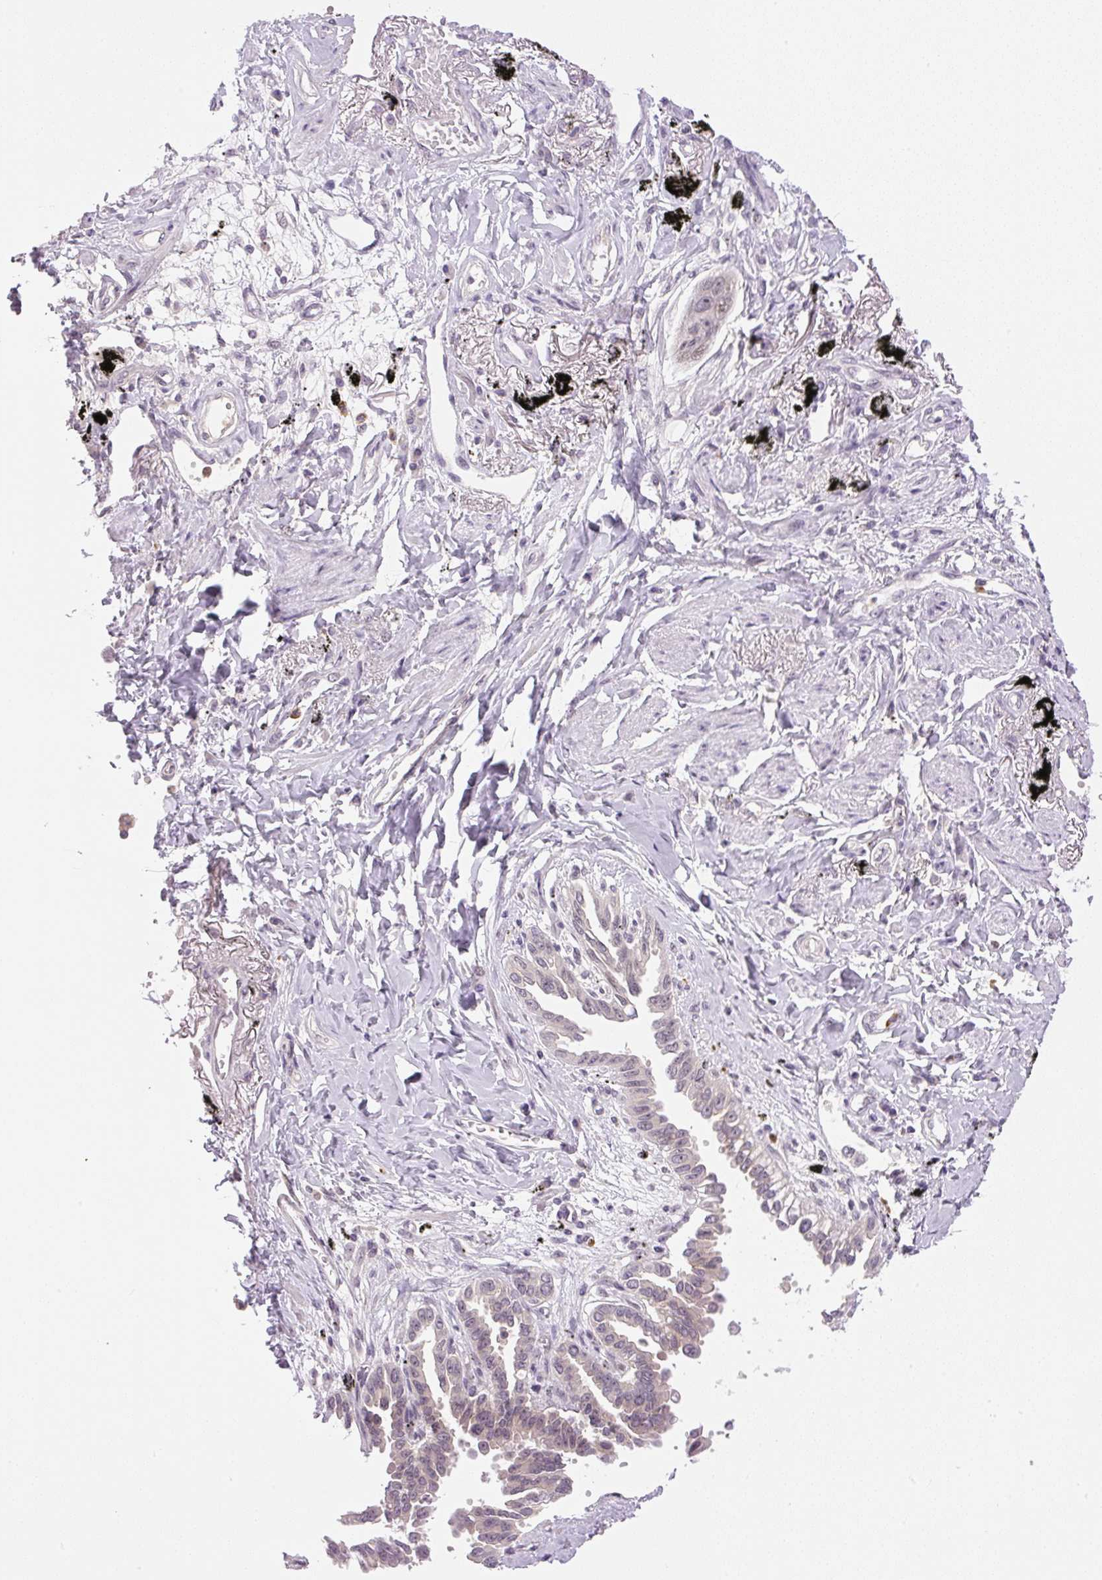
{"staining": {"intensity": "weak", "quantity": "<25%", "location": "cytoplasmic/membranous,nuclear"}, "tissue": "lung cancer", "cell_type": "Tumor cells", "image_type": "cancer", "snomed": [{"axis": "morphology", "description": "Adenocarcinoma, NOS"}, {"axis": "topography", "description": "Lung"}], "caption": "The histopathology image exhibits no significant staining in tumor cells of lung adenocarcinoma.", "gene": "SGF29", "patient": {"sex": "male", "age": 67}}